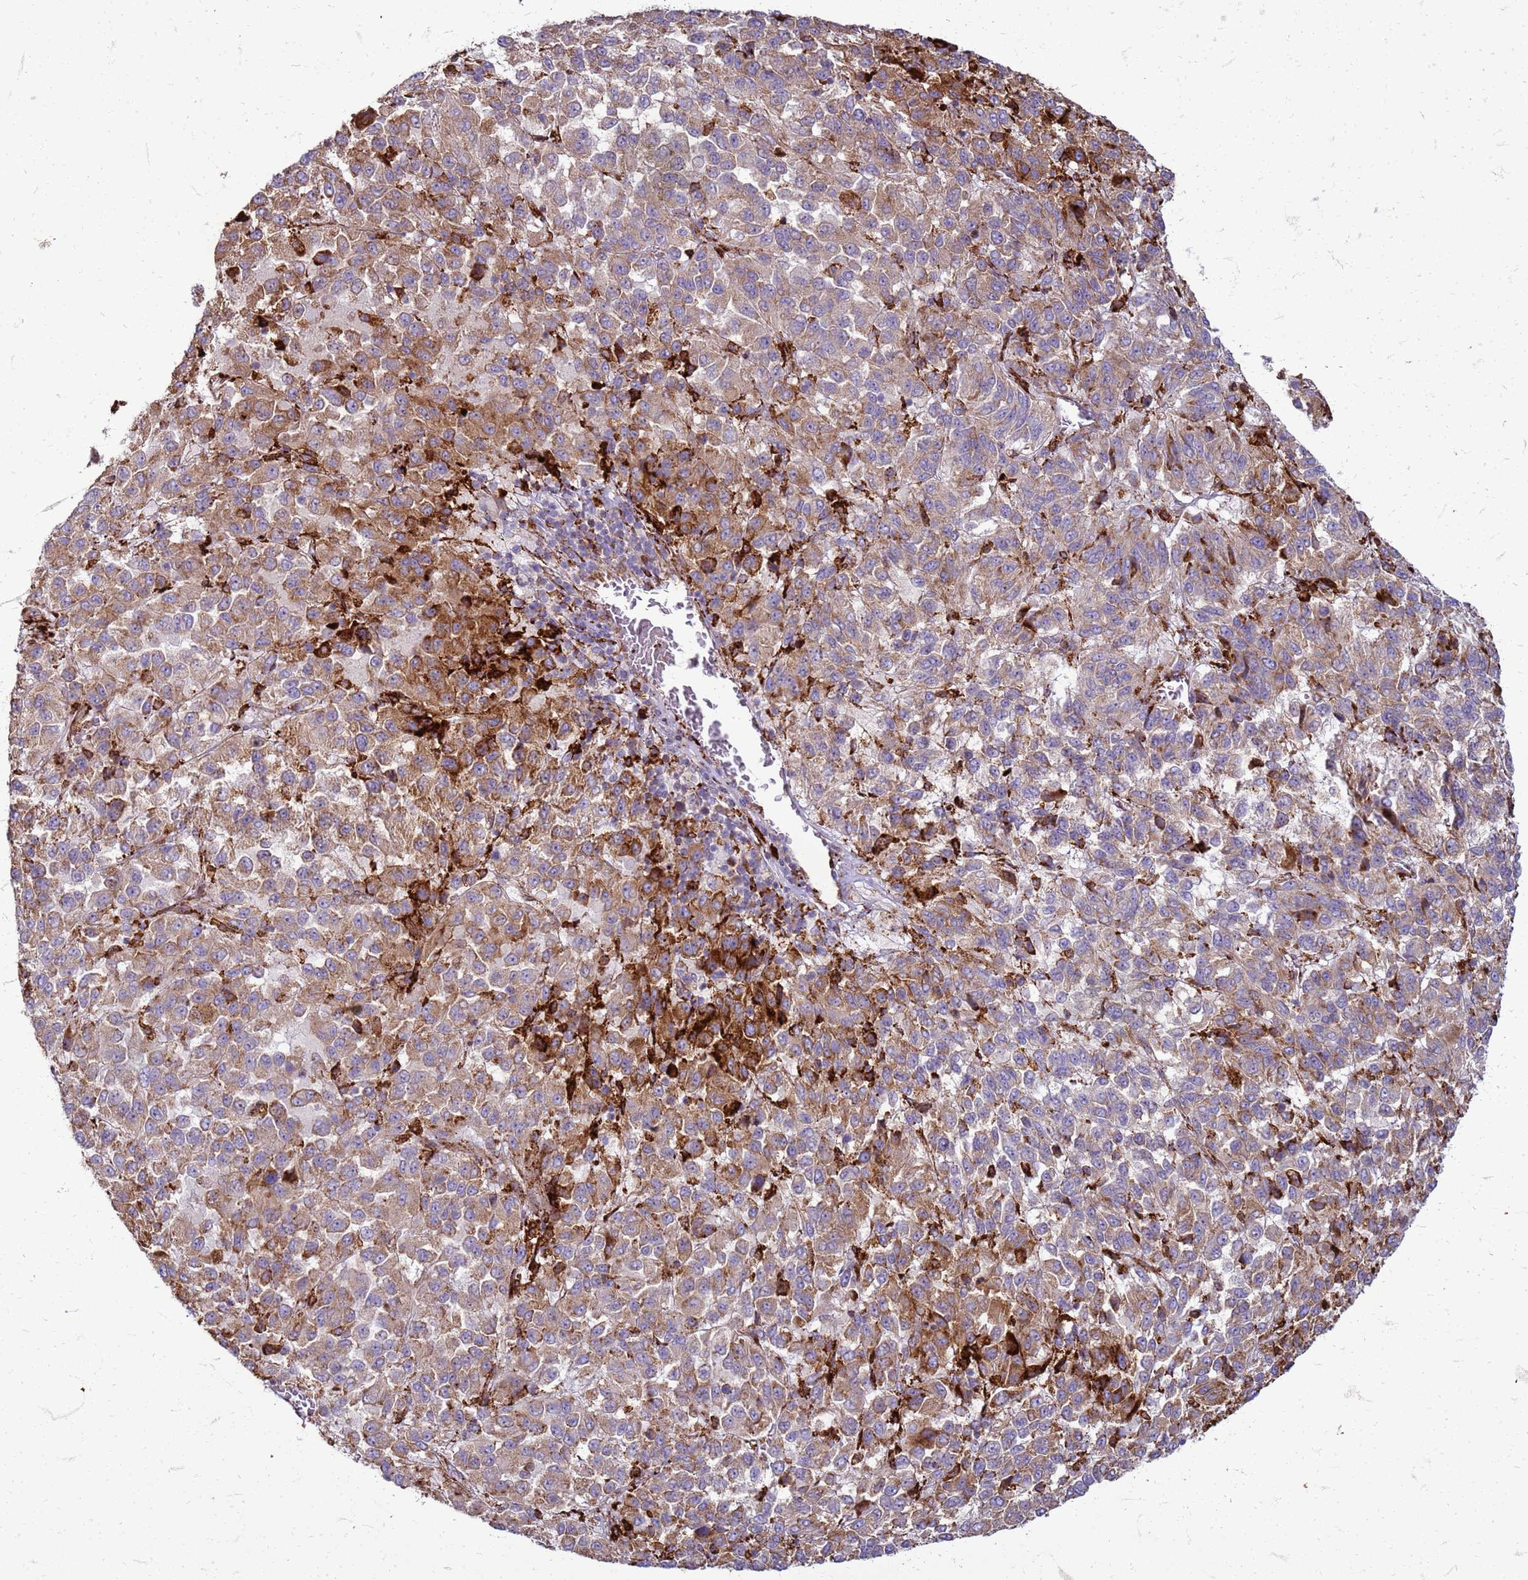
{"staining": {"intensity": "moderate", "quantity": ">75%", "location": "cytoplasmic/membranous"}, "tissue": "melanoma", "cell_type": "Tumor cells", "image_type": "cancer", "snomed": [{"axis": "morphology", "description": "Malignant melanoma, Metastatic site"}, {"axis": "topography", "description": "Lung"}], "caption": "Tumor cells display moderate cytoplasmic/membranous positivity in approximately >75% of cells in malignant melanoma (metastatic site). (DAB IHC with brightfield microscopy, high magnification).", "gene": "PDK3", "patient": {"sex": "male", "age": 64}}